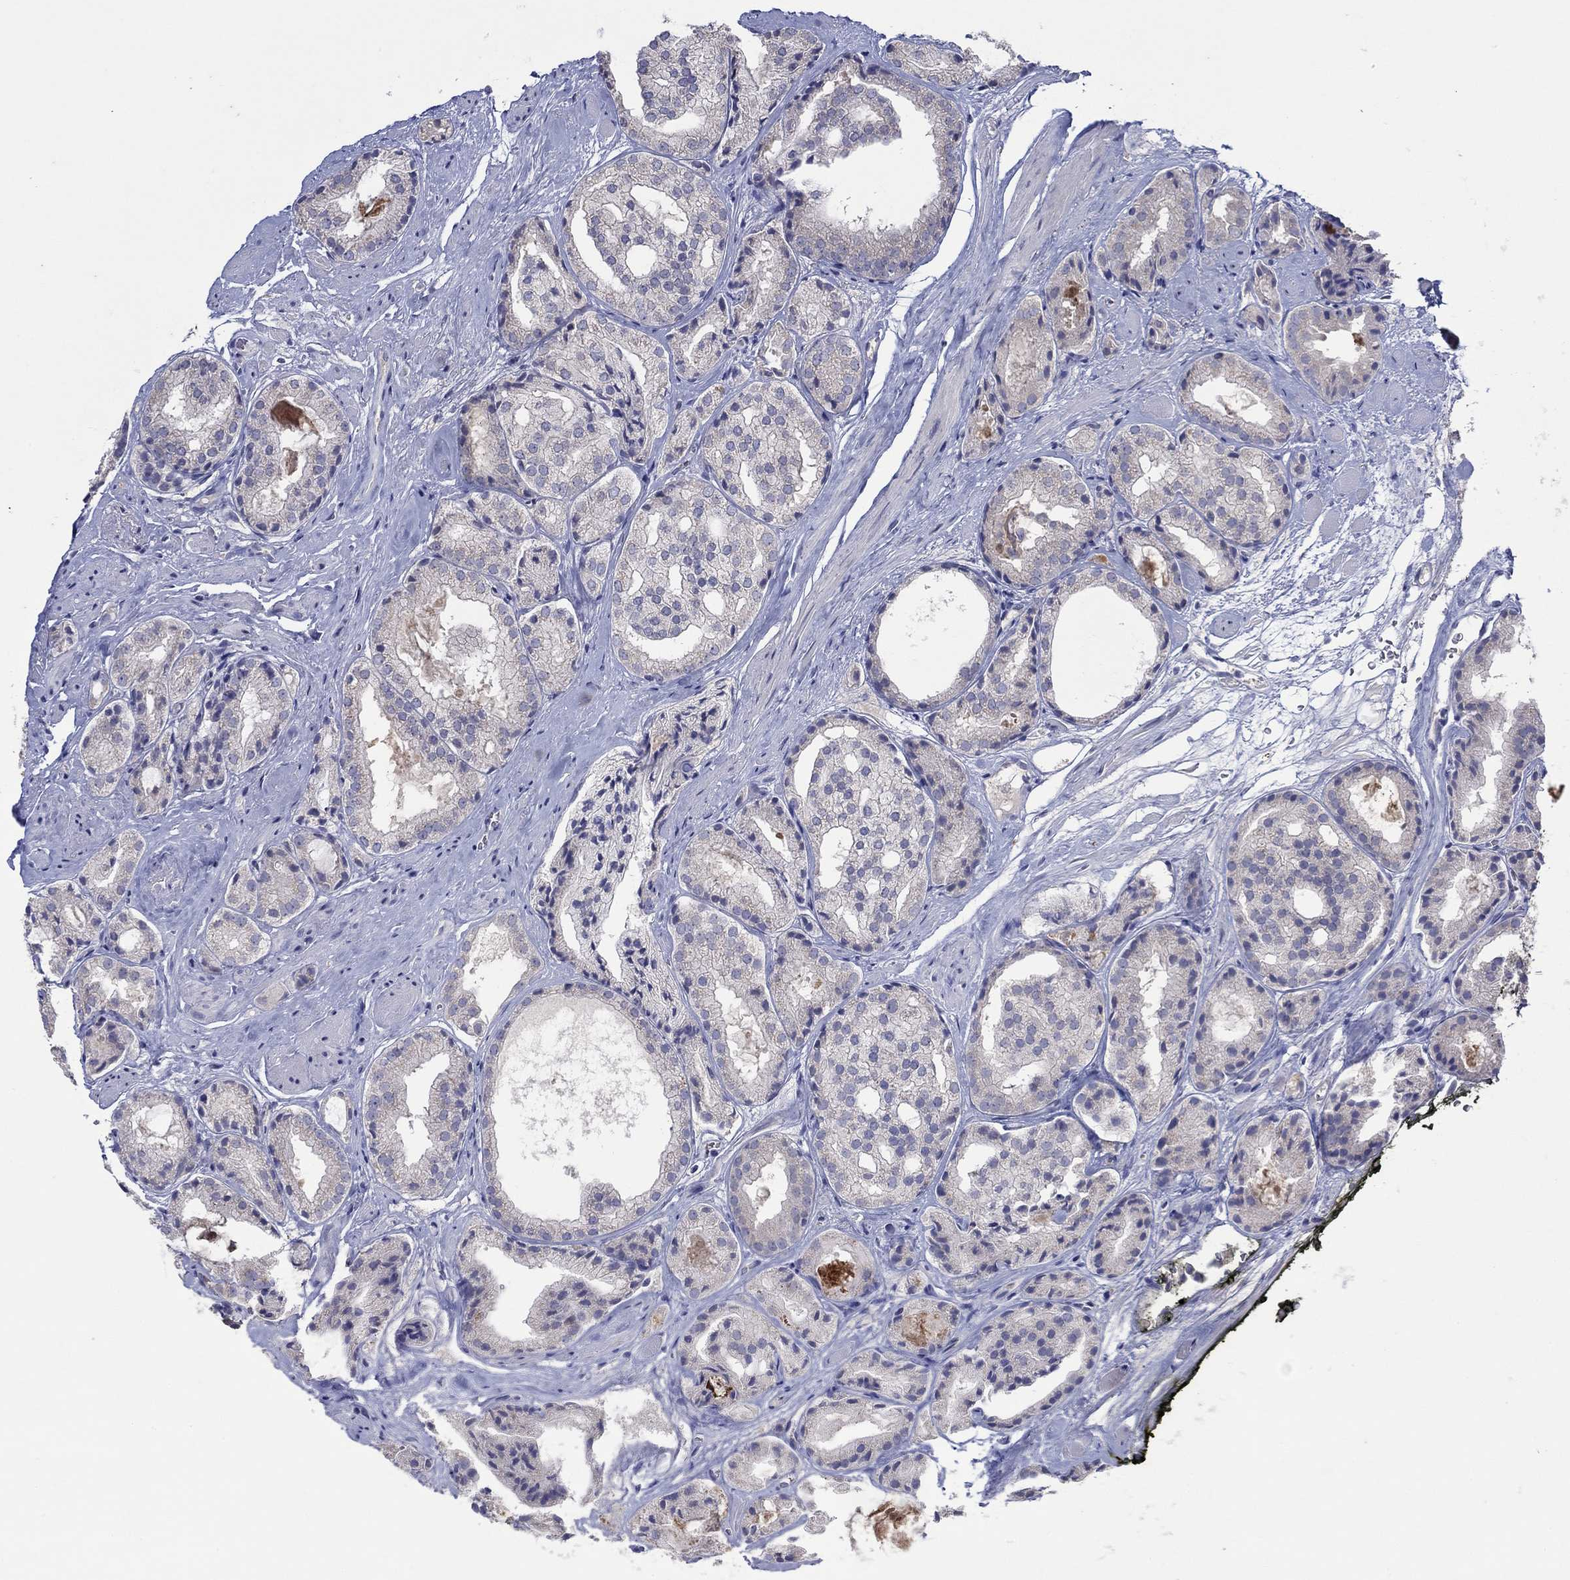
{"staining": {"intensity": "negative", "quantity": "none", "location": "none"}, "tissue": "prostate cancer", "cell_type": "Tumor cells", "image_type": "cancer", "snomed": [{"axis": "morphology", "description": "Adenocarcinoma, Low grade"}, {"axis": "topography", "description": "Prostate"}], "caption": "High magnification brightfield microscopy of adenocarcinoma (low-grade) (prostate) stained with DAB (brown) and counterstained with hematoxylin (blue): tumor cells show no significant positivity.", "gene": "PLCL2", "patient": {"sex": "male", "age": 69}}